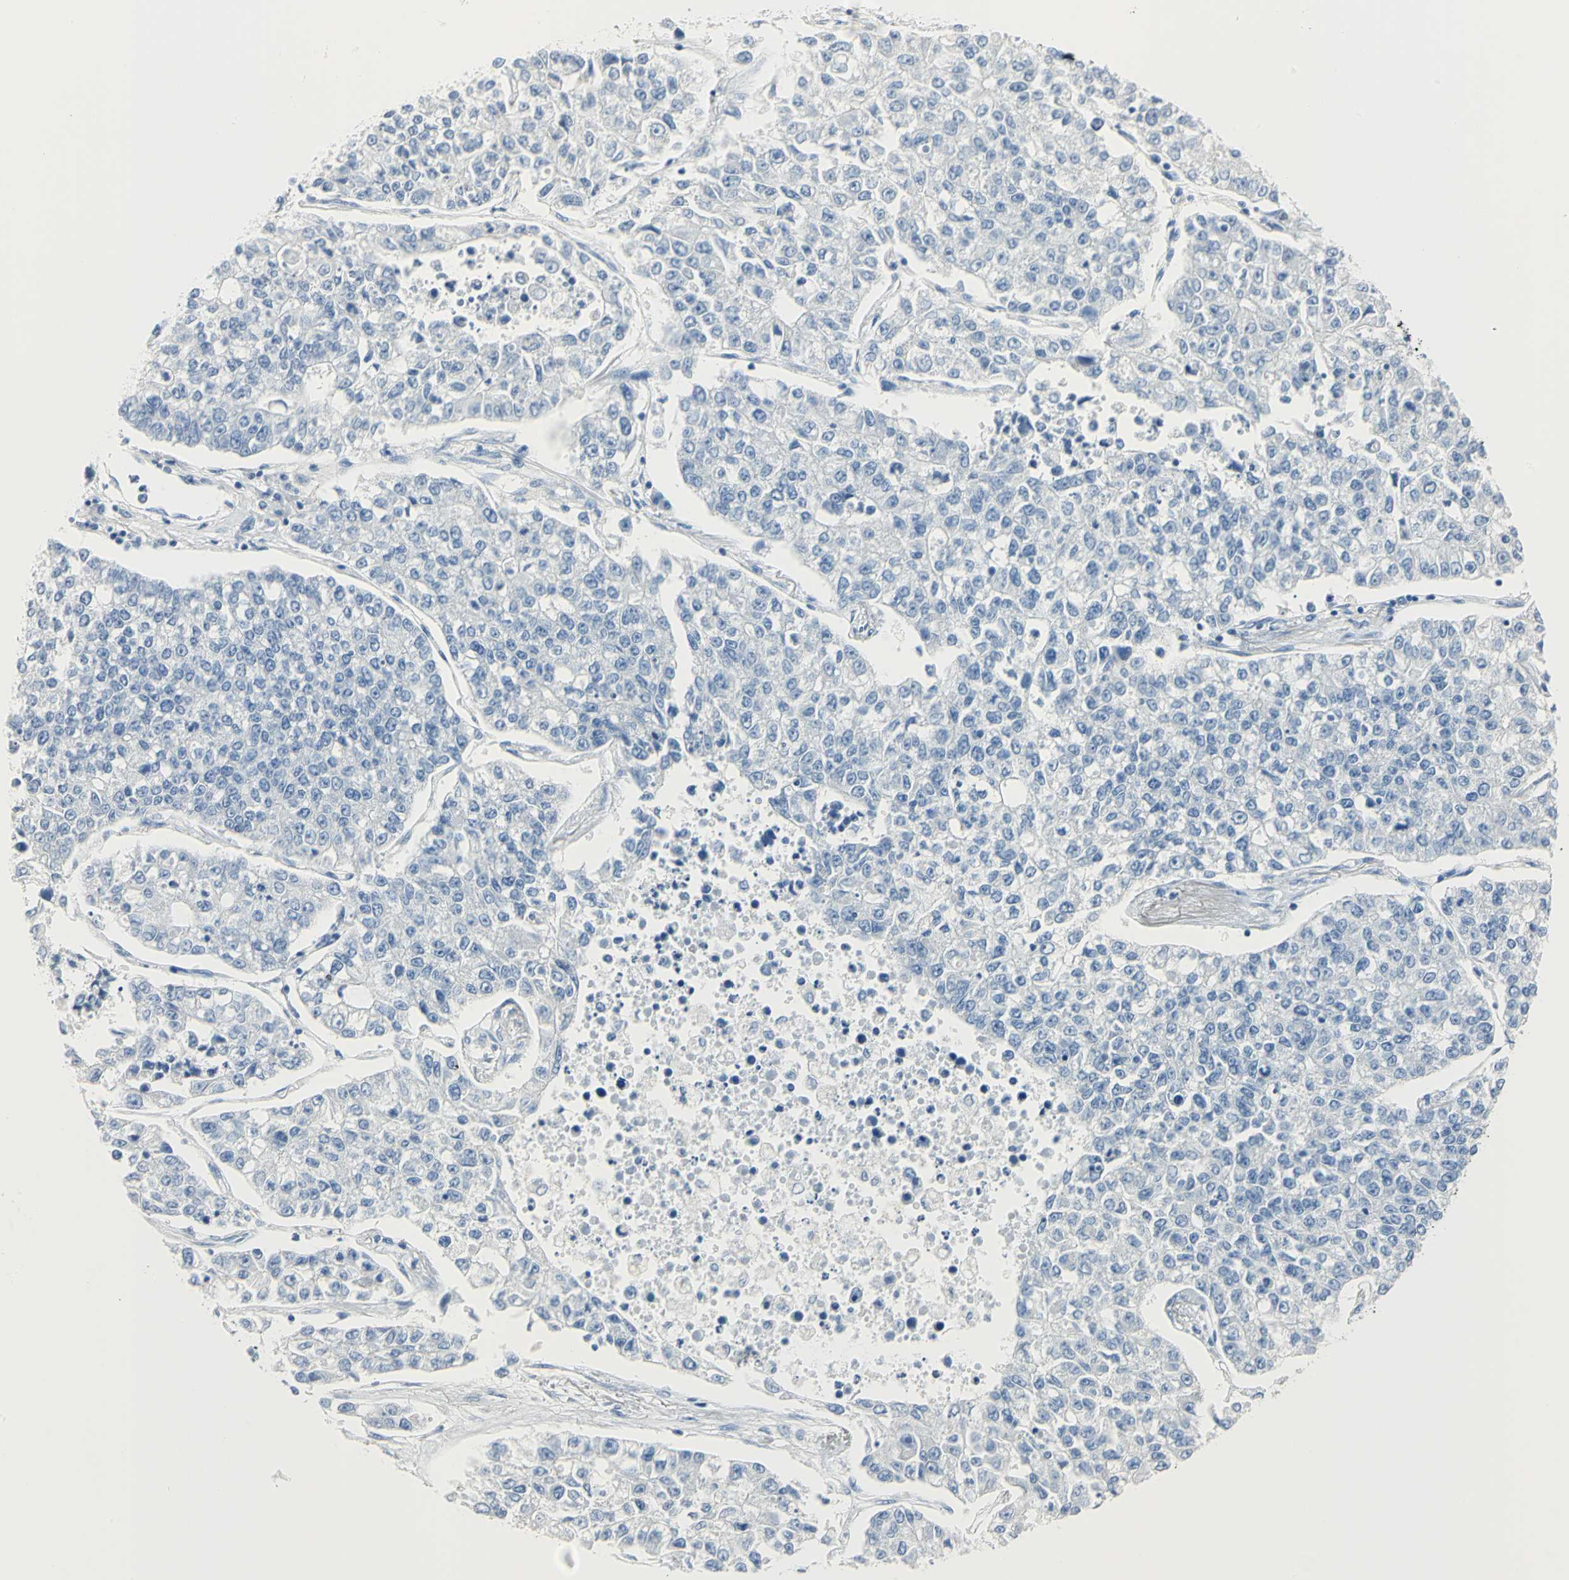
{"staining": {"intensity": "negative", "quantity": "none", "location": "none"}, "tissue": "lung cancer", "cell_type": "Tumor cells", "image_type": "cancer", "snomed": [{"axis": "morphology", "description": "Adenocarcinoma, NOS"}, {"axis": "topography", "description": "Lung"}], "caption": "High magnification brightfield microscopy of lung cancer (adenocarcinoma) stained with DAB (brown) and counterstained with hematoxylin (blue): tumor cells show no significant staining.", "gene": "CA3", "patient": {"sex": "male", "age": 49}}